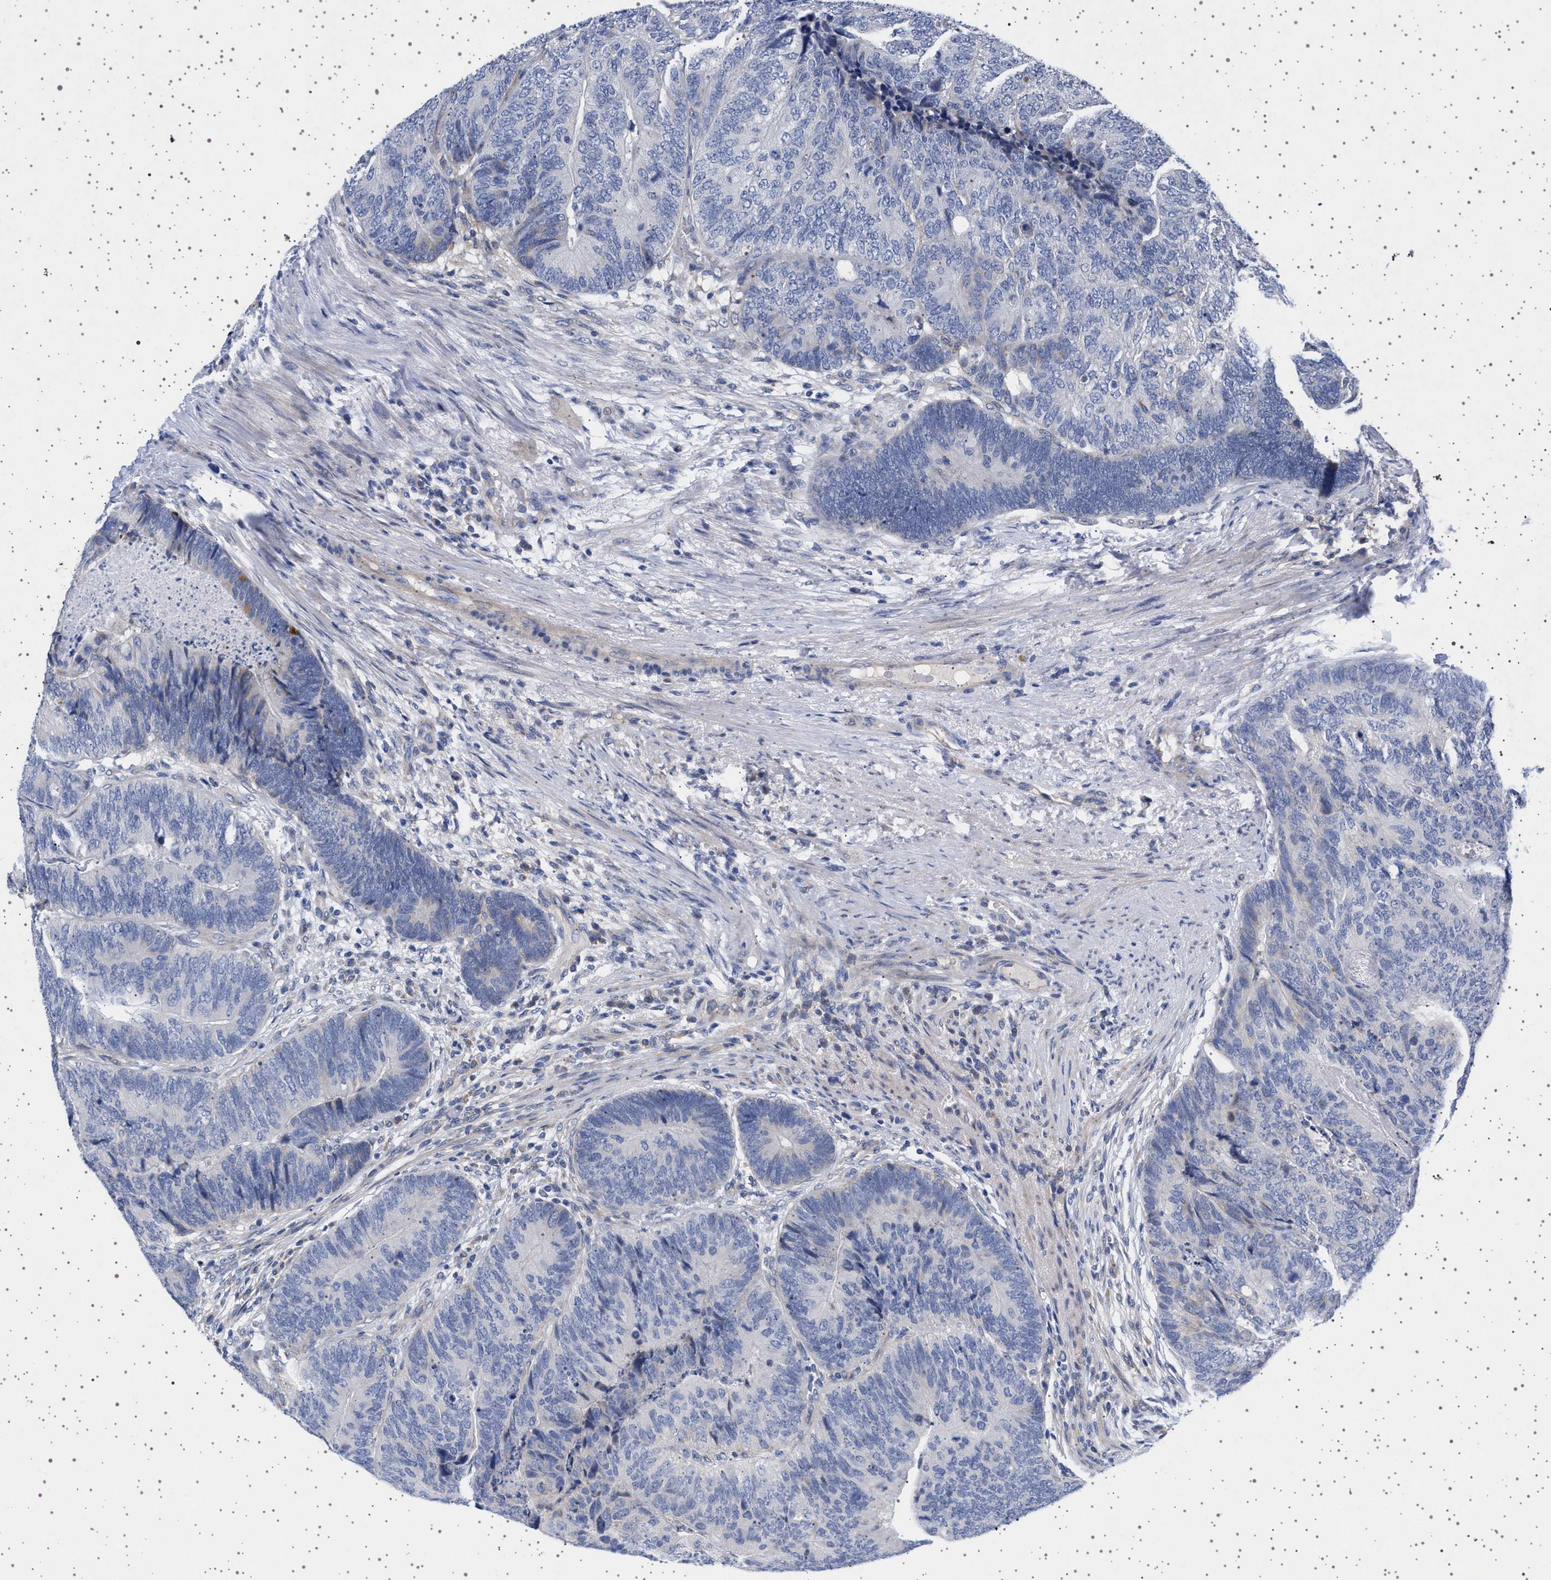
{"staining": {"intensity": "negative", "quantity": "none", "location": "none"}, "tissue": "colorectal cancer", "cell_type": "Tumor cells", "image_type": "cancer", "snomed": [{"axis": "morphology", "description": "Adenocarcinoma, NOS"}, {"axis": "topography", "description": "Colon"}], "caption": "This histopathology image is of colorectal cancer stained with immunohistochemistry to label a protein in brown with the nuclei are counter-stained blue. There is no expression in tumor cells.", "gene": "TRMT10B", "patient": {"sex": "female", "age": 67}}